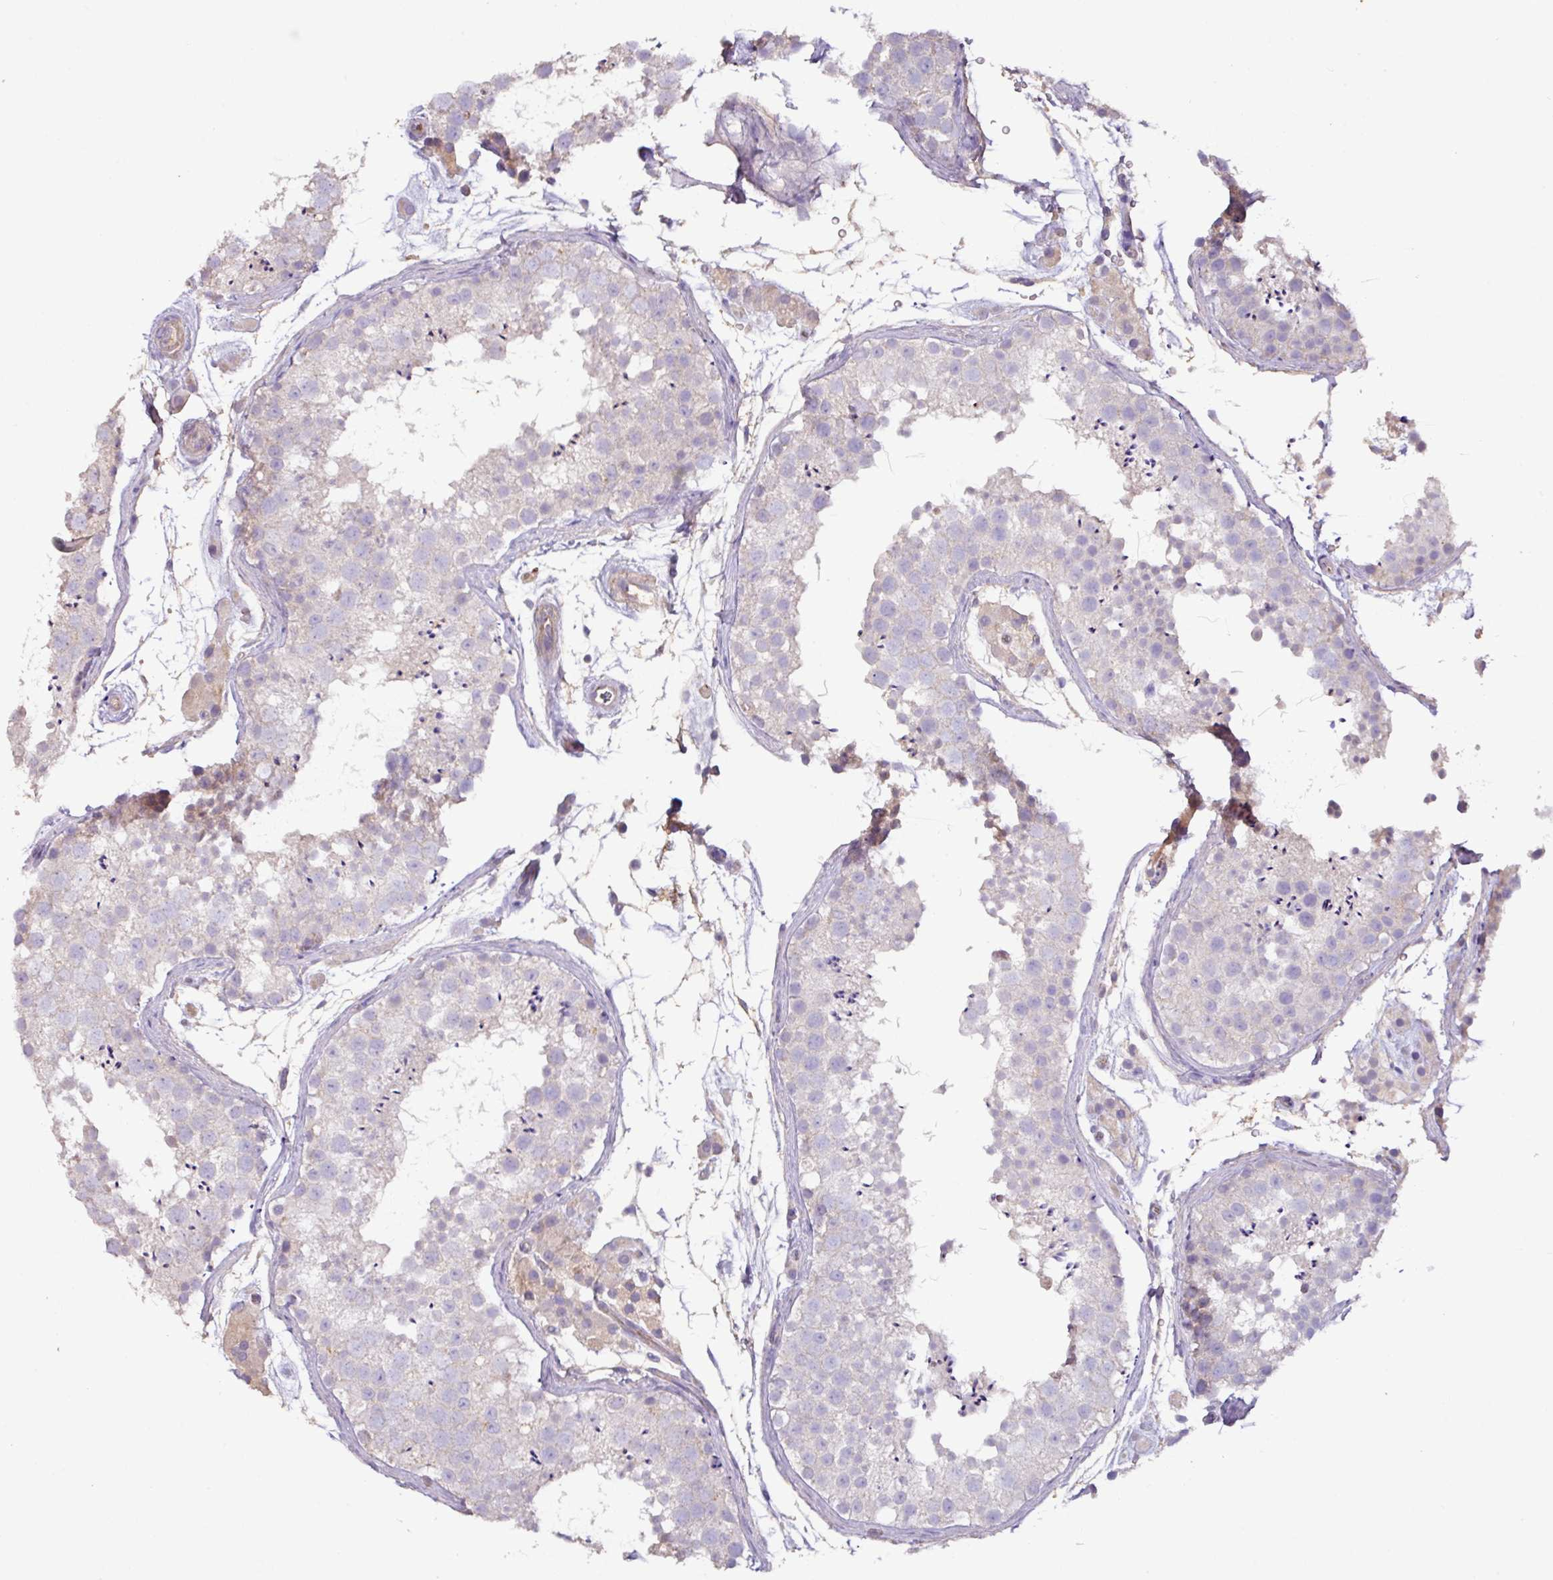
{"staining": {"intensity": "negative", "quantity": "none", "location": "none"}, "tissue": "testis", "cell_type": "Cells in seminiferous ducts", "image_type": "normal", "snomed": [{"axis": "morphology", "description": "Normal tissue, NOS"}, {"axis": "topography", "description": "Testis"}], "caption": "A photomicrograph of human testis is negative for staining in cells in seminiferous ducts. (DAB immunohistochemistry (IHC) visualized using brightfield microscopy, high magnification).", "gene": "AGR3", "patient": {"sex": "male", "age": 41}}